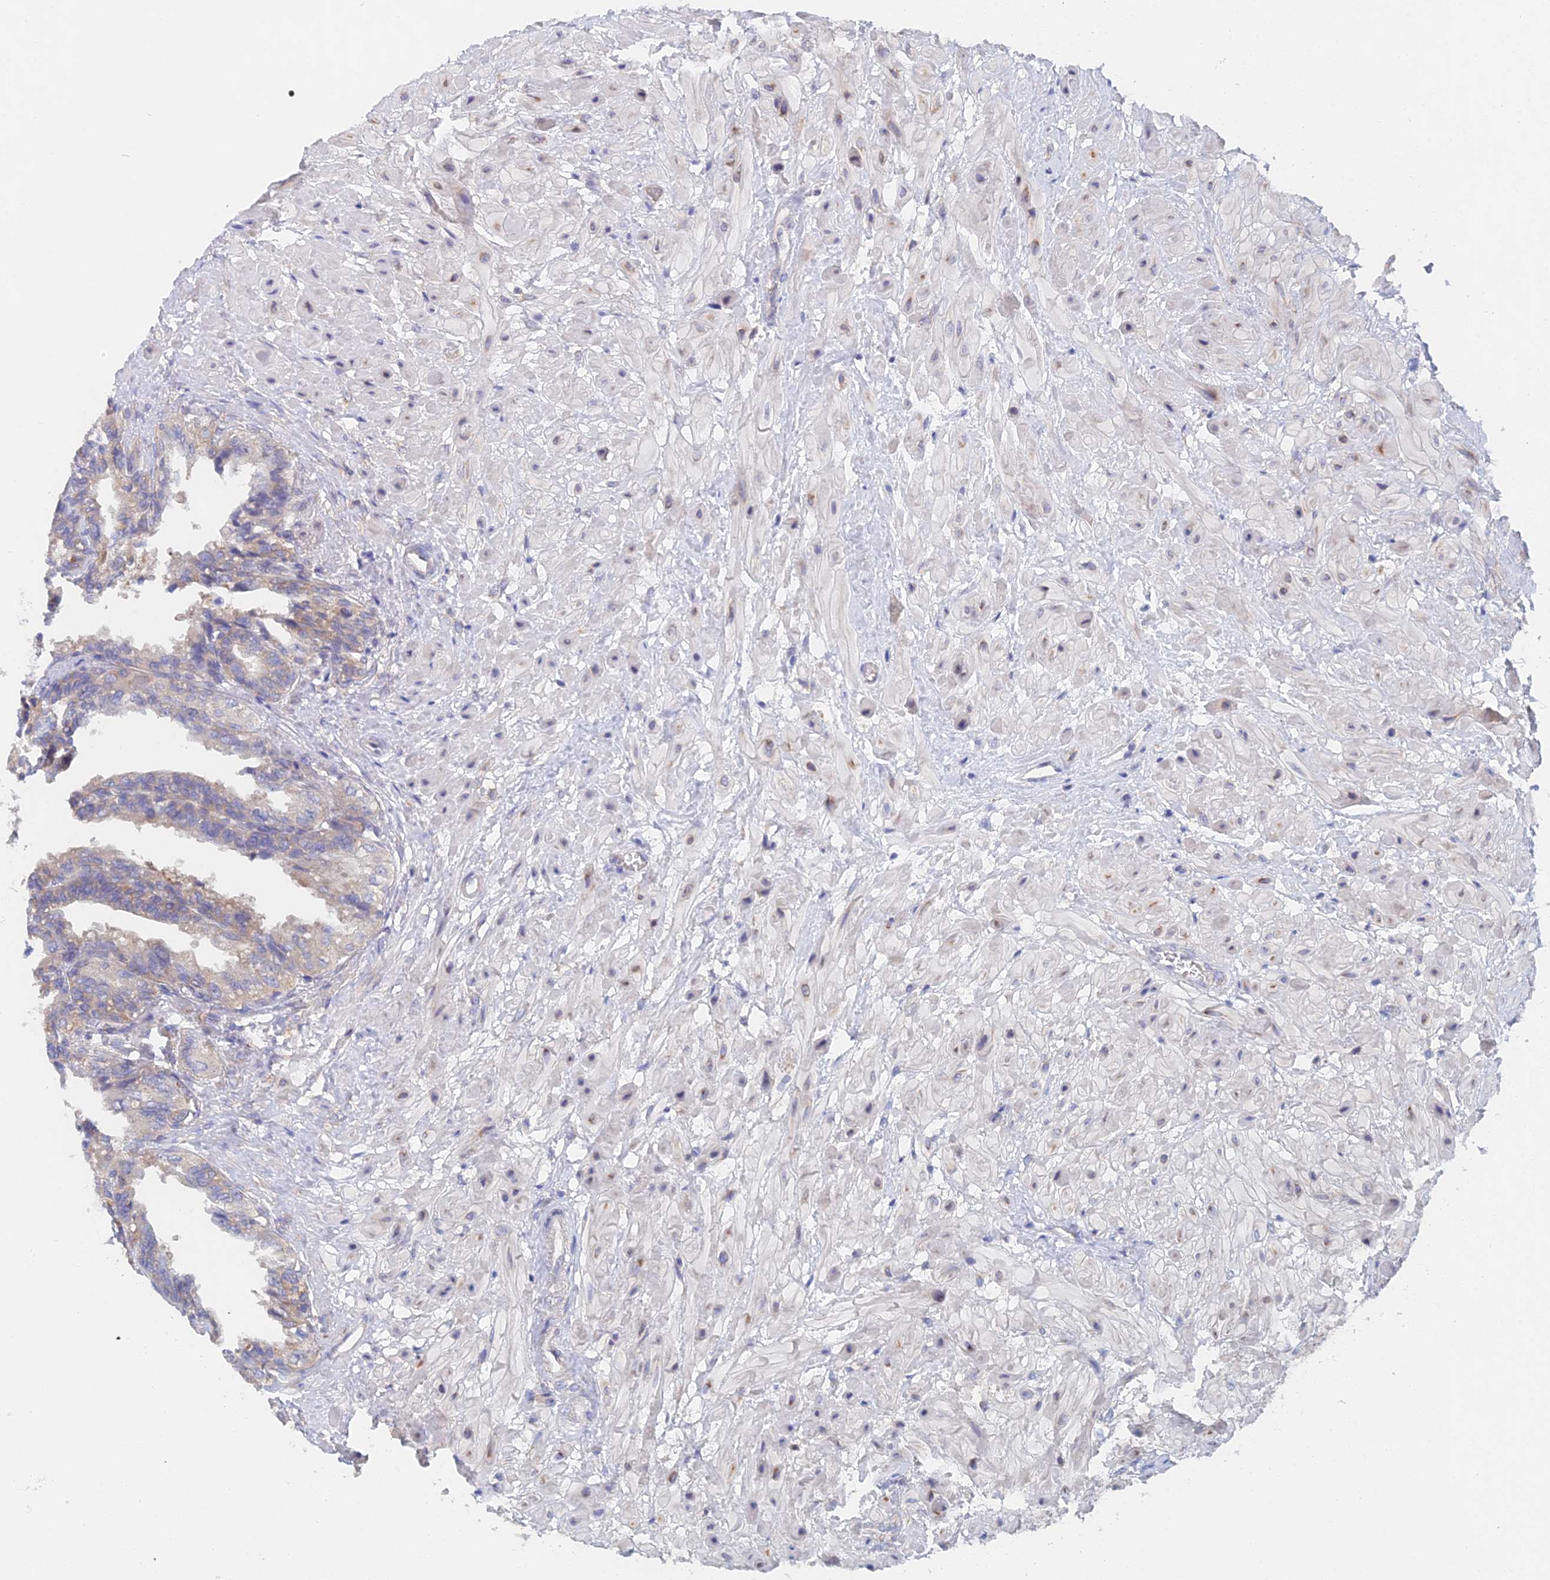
{"staining": {"intensity": "moderate", "quantity": "25%-75%", "location": "cytoplasmic/membranous"}, "tissue": "seminal vesicle", "cell_type": "Glandular cells", "image_type": "normal", "snomed": [{"axis": "morphology", "description": "Normal tissue, NOS"}, {"axis": "topography", "description": "Seminal veicle"}, {"axis": "topography", "description": "Peripheral nerve tissue"}], "caption": "Protein staining demonstrates moderate cytoplasmic/membranous expression in about 25%-75% of glandular cells in benign seminal vesicle.", "gene": "ELOF1", "patient": {"sex": "male", "age": 60}}